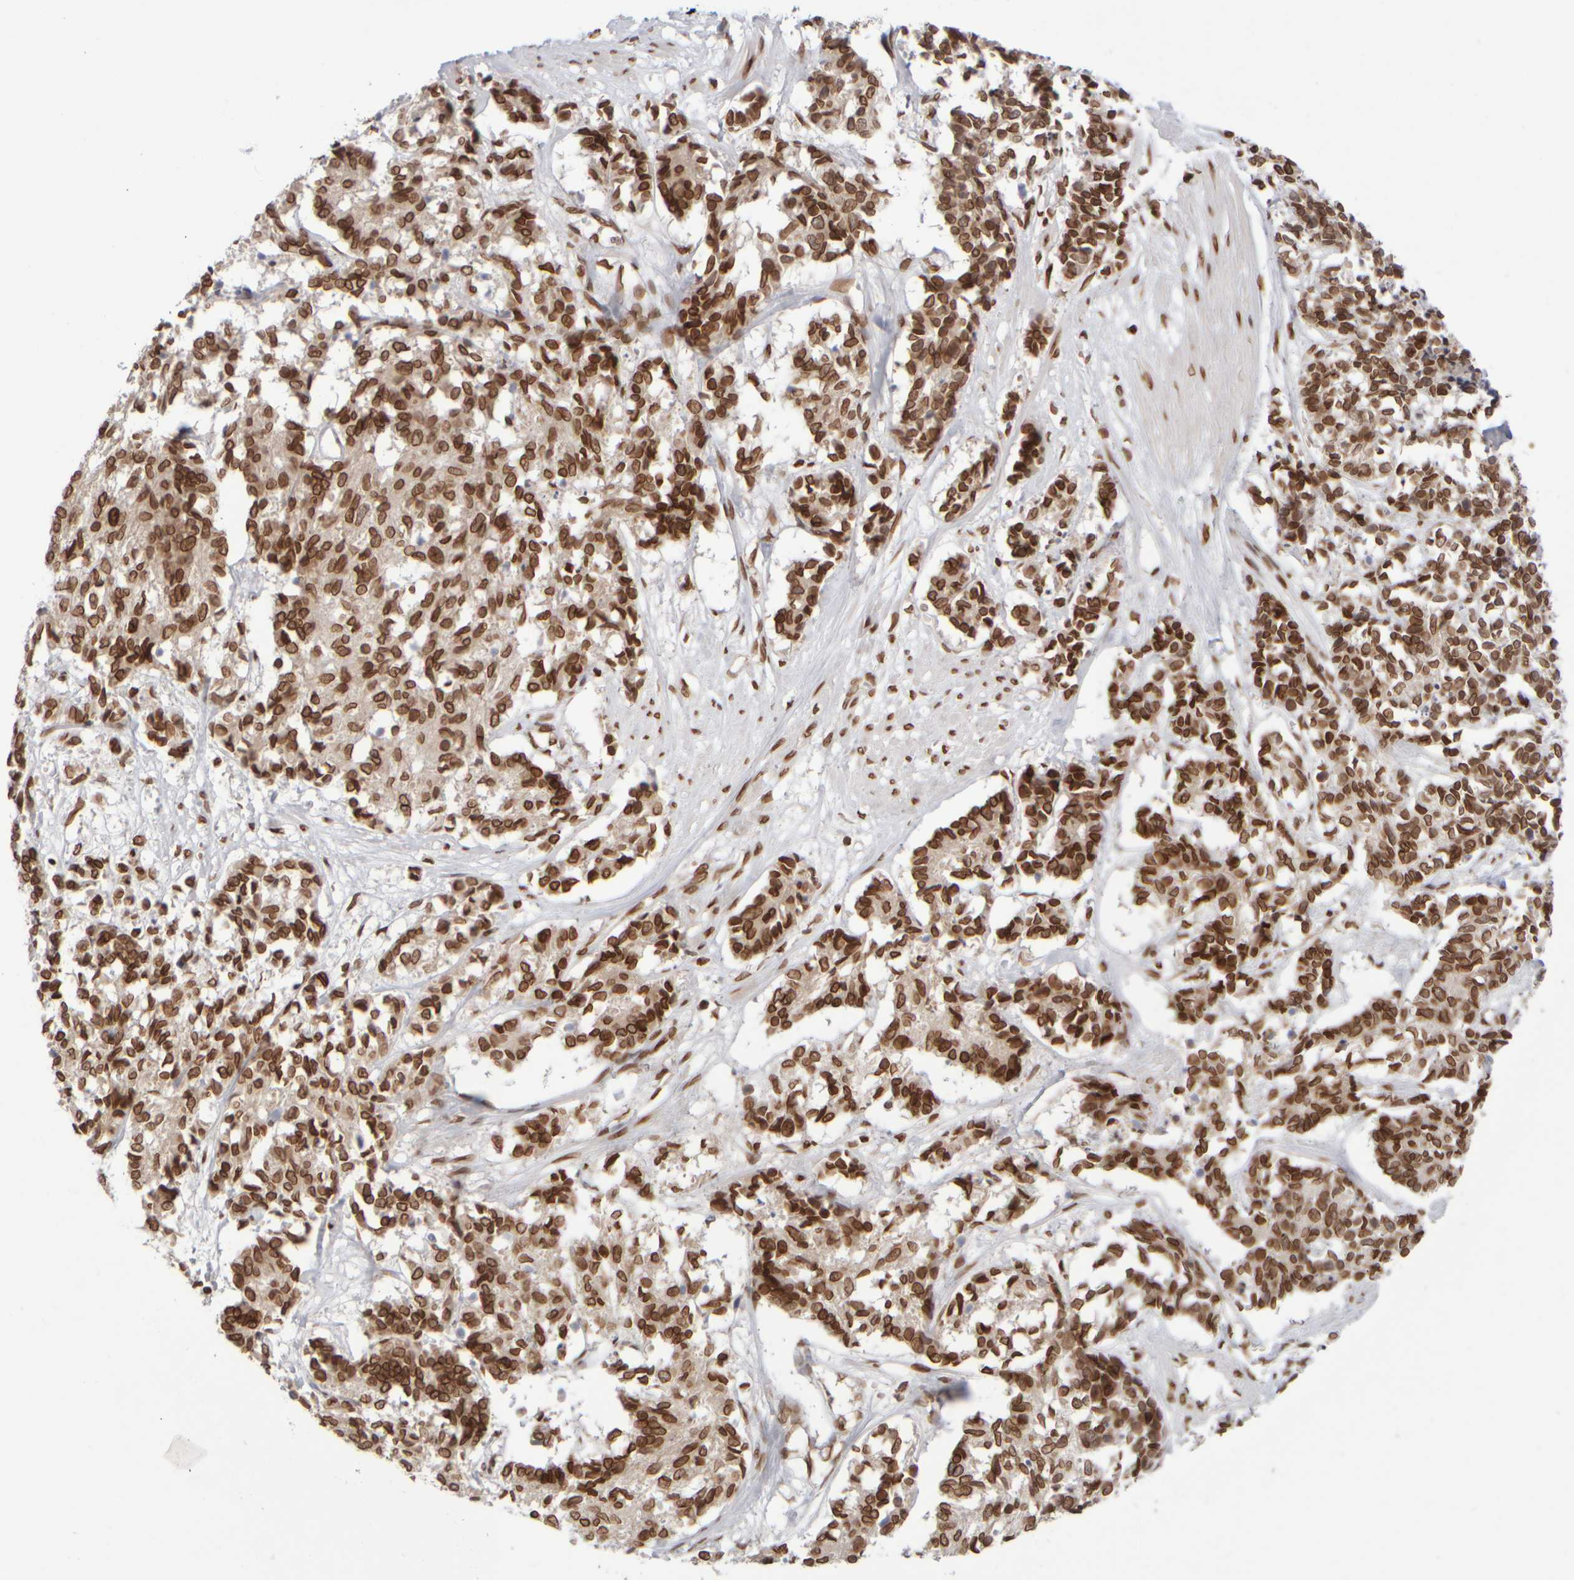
{"staining": {"intensity": "strong", "quantity": ">75%", "location": "cytoplasmic/membranous,nuclear"}, "tissue": "cervical cancer", "cell_type": "Tumor cells", "image_type": "cancer", "snomed": [{"axis": "morphology", "description": "Squamous cell carcinoma, NOS"}, {"axis": "topography", "description": "Cervix"}], "caption": "A brown stain shows strong cytoplasmic/membranous and nuclear staining of a protein in human cervical squamous cell carcinoma tumor cells.", "gene": "ZC3HC1", "patient": {"sex": "female", "age": 35}}